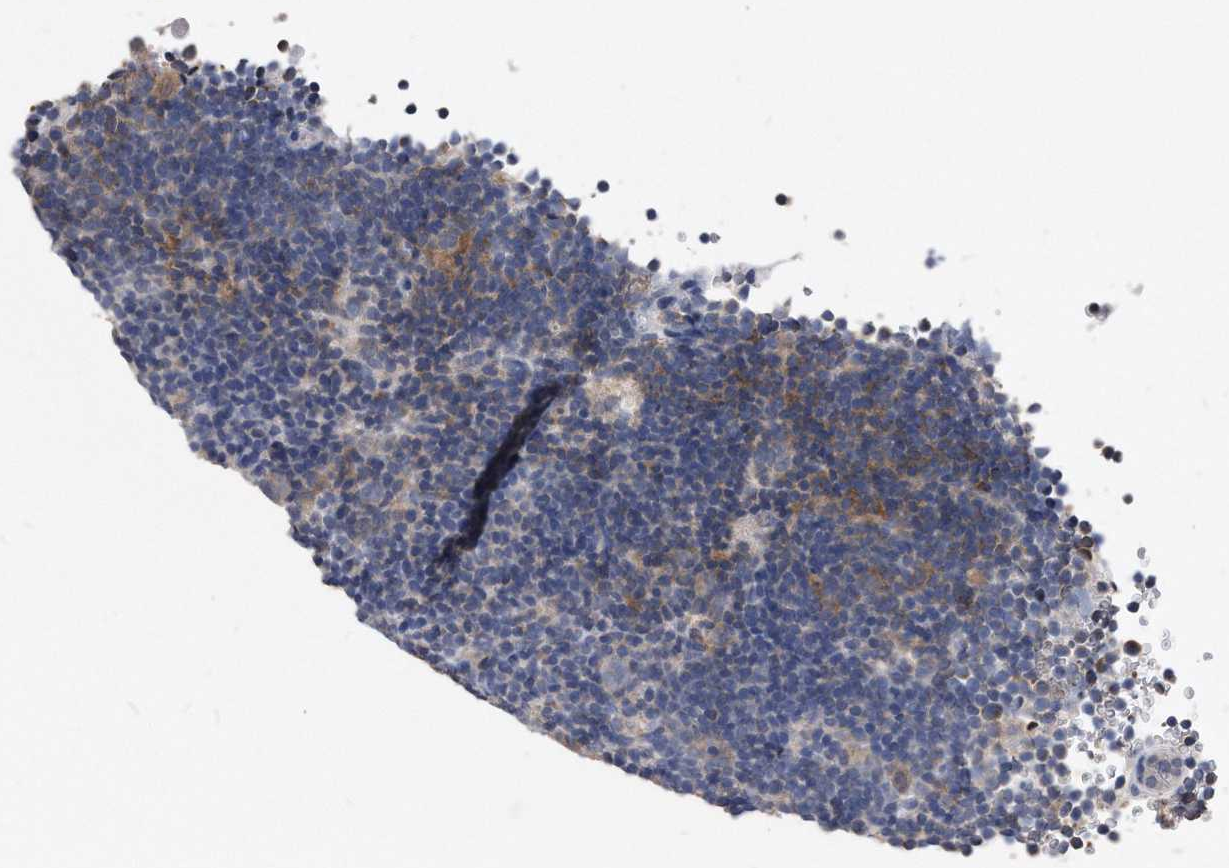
{"staining": {"intensity": "negative", "quantity": "none", "location": "none"}, "tissue": "lymphoma", "cell_type": "Tumor cells", "image_type": "cancer", "snomed": [{"axis": "morphology", "description": "Hodgkin's disease, NOS"}, {"axis": "topography", "description": "Lymph node"}], "caption": "IHC micrograph of human lymphoma stained for a protein (brown), which reveals no expression in tumor cells.", "gene": "IL20RA", "patient": {"sex": "female", "age": 57}}